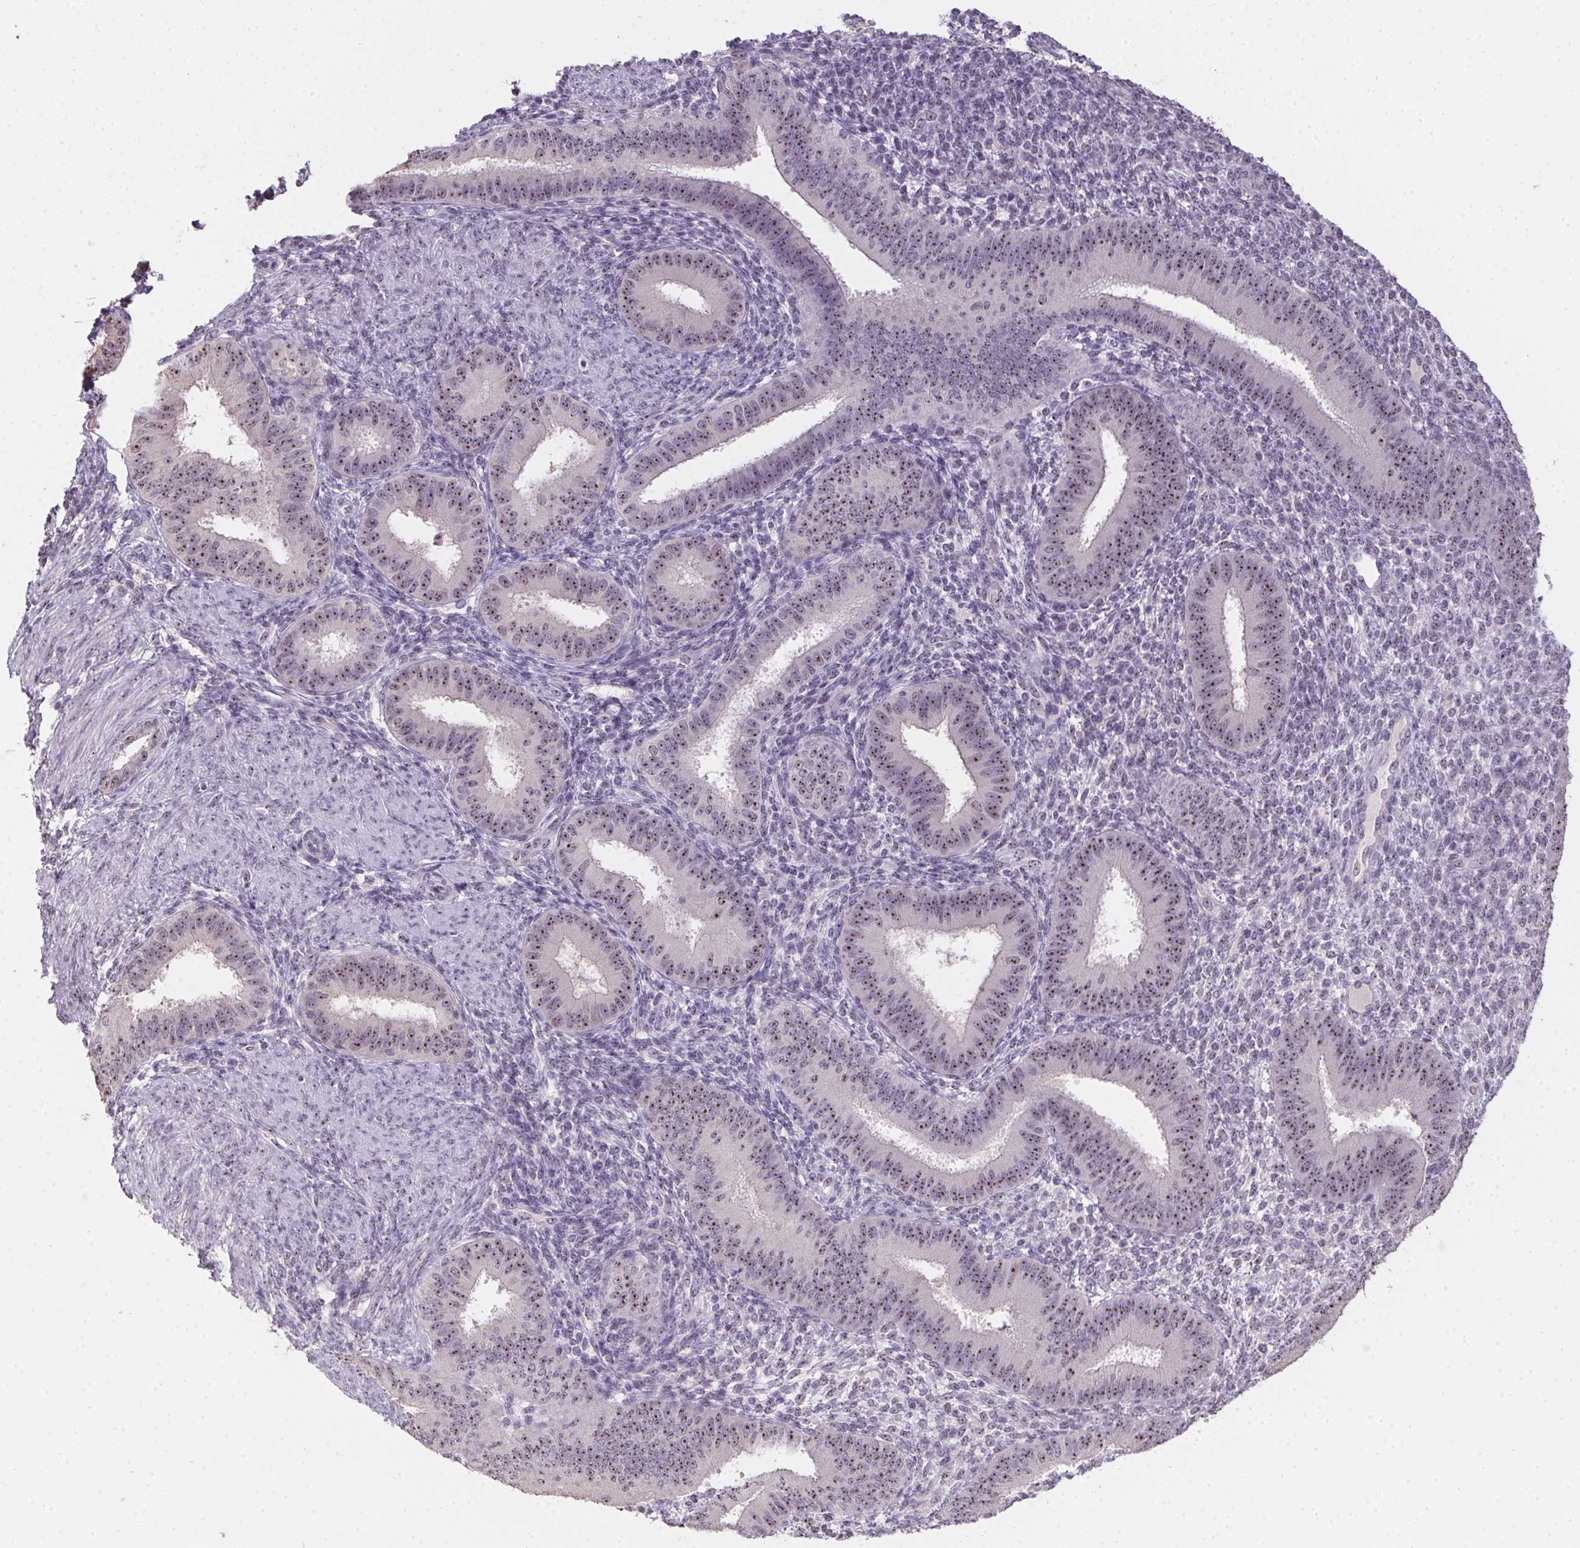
{"staining": {"intensity": "negative", "quantity": "none", "location": "none"}, "tissue": "endometrium", "cell_type": "Cells in endometrial stroma", "image_type": "normal", "snomed": [{"axis": "morphology", "description": "Normal tissue, NOS"}, {"axis": "topography", "description": "Endometrium"}], "caption": "Histopathology image shows no significant protein positivity in cells in endometrial stroma of normal endometrium. (DAB (3,3'-diaminobenzidine) immunohistochemistry visualized using brightfield microscopy, high magnification).", "gene": "BATF2", "patient": {"sex": "female", "age": 39}}